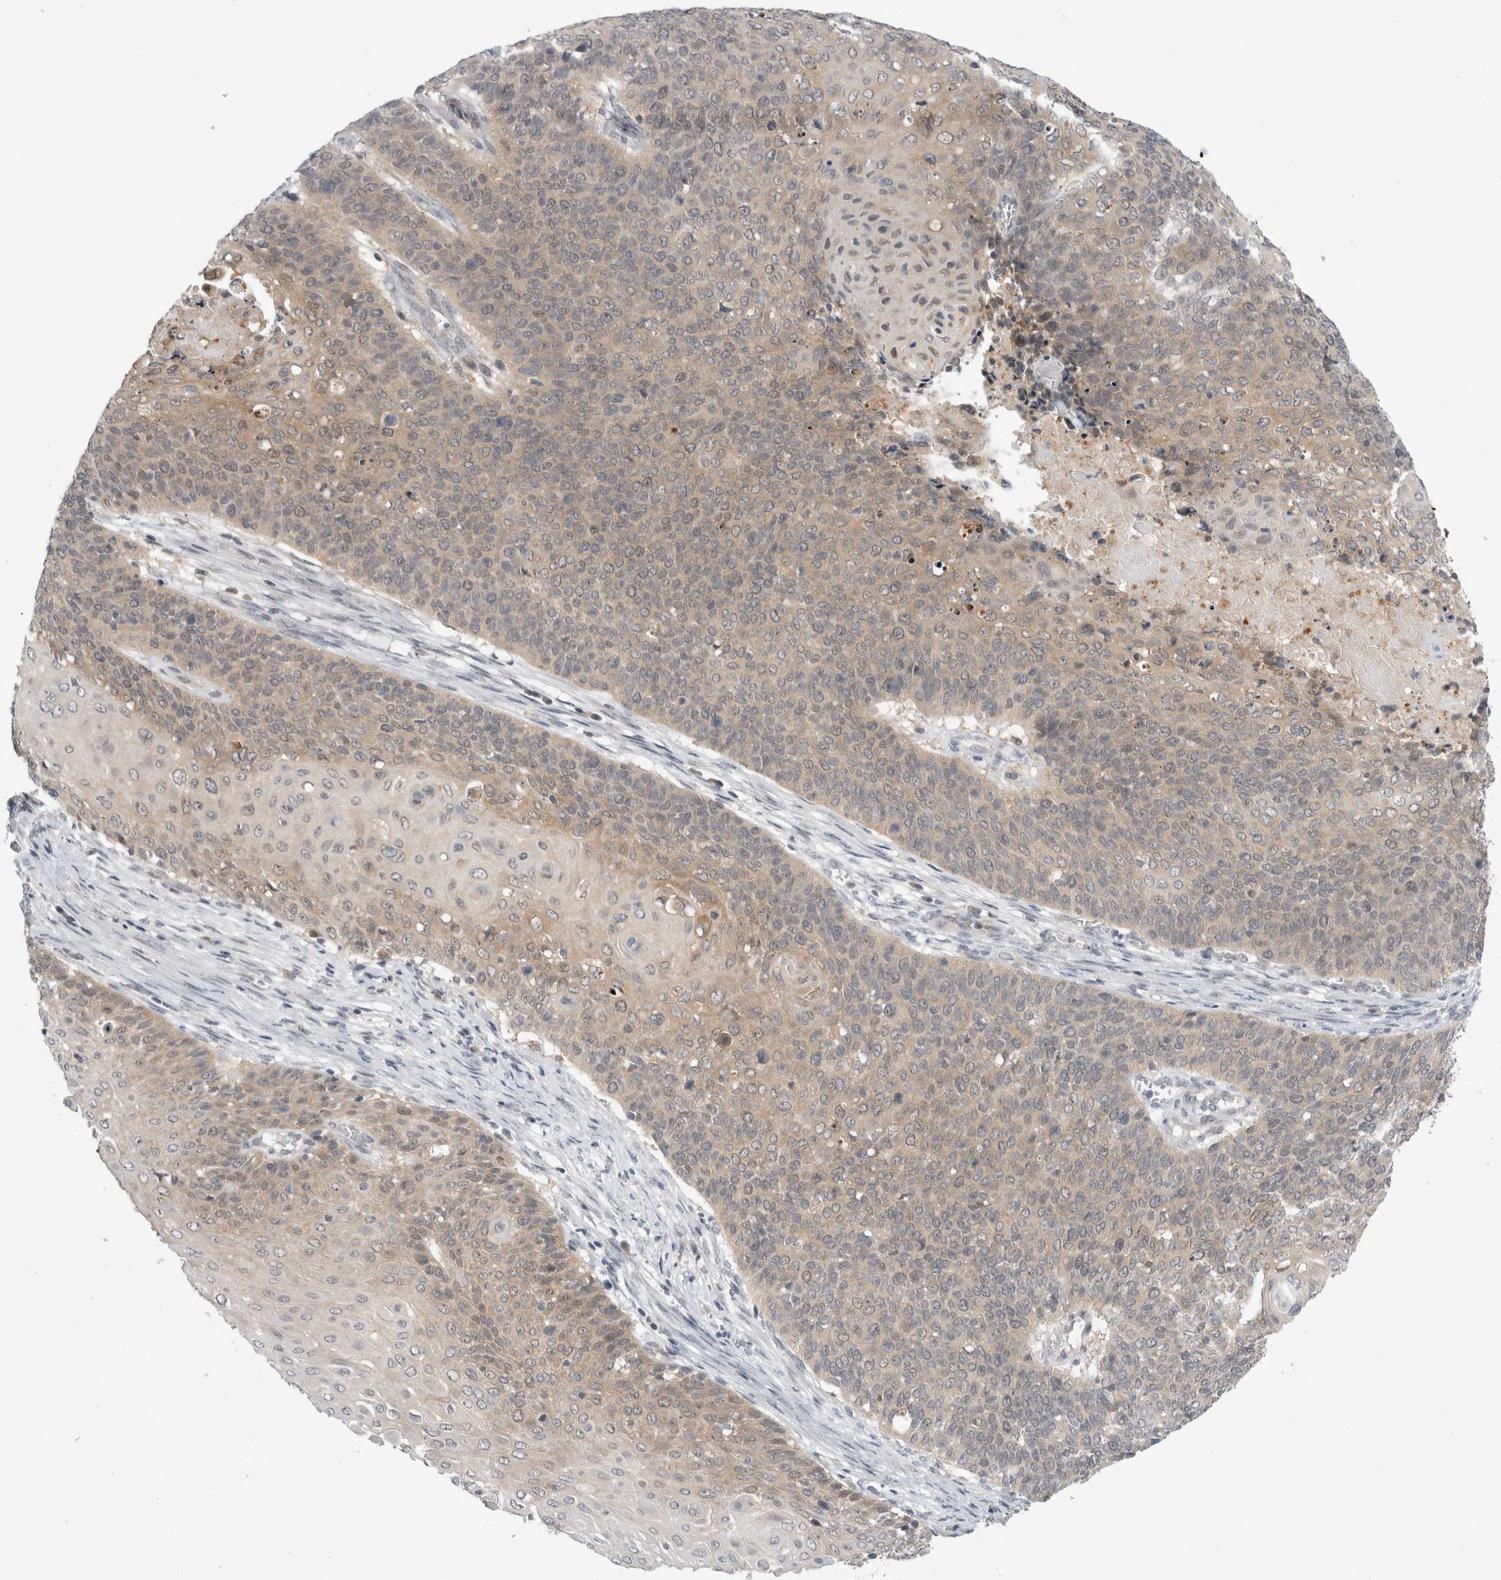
{"staining": {"intensity": "weak", "quantity": ">75%", "location": "cytoplasmic/membranous"}, "tissue": "cervical cancer", "cell_type": "Tumor cells", "image_type": "cancer", "snomed": [{"axis": "morphology", "description": "Squamous cell carcinoma, NOS"}, {"axis": "topography", "description": "Cervix"}], "caption": "Cervical cancer (squamous cell carcinoma) tissue displays weak cytoplasmic/membranous staining in approximately >75% of tumor cells", "gene": "PSMB2", "patient": {"sex": "female", "age": 39}}